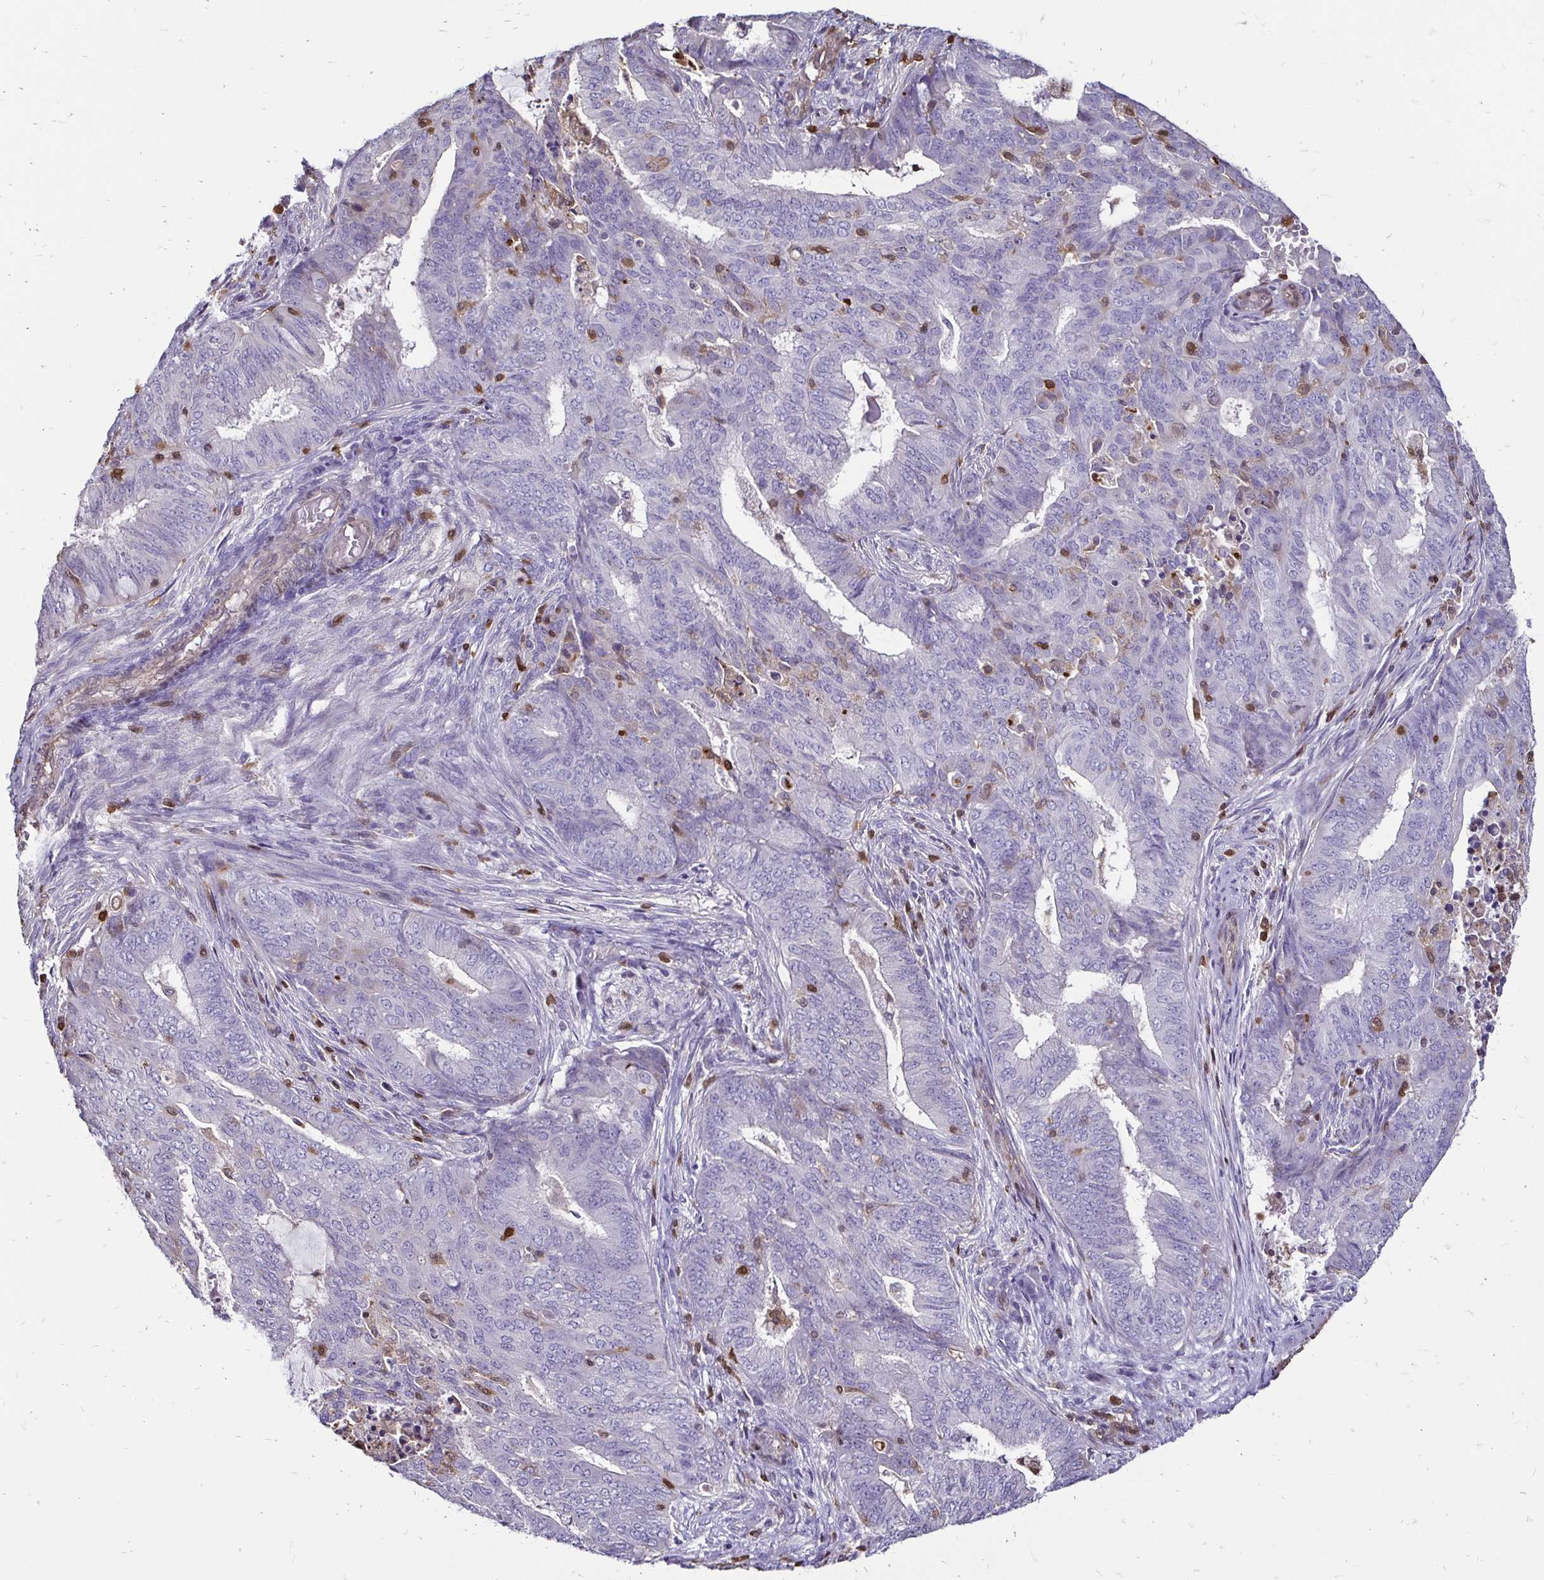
{"staining": {"intensity": "negative", "quantity": "none", "location": "none"}, "tissue": "endometrial cancer", "cell_type": "Tumor cells", "image_type": "cancer", "snomed": [{"axis": "morphology", "description": "Adenocarcinoma, NOS"}, {"axis": "topography", "description": "Endometrium"}], "caption": "There is no significant expression in tumor cells of adenocarcinoma (endometrial).", "gene": "ZFP1", "patient": {"sex": "female", "age": 62}}